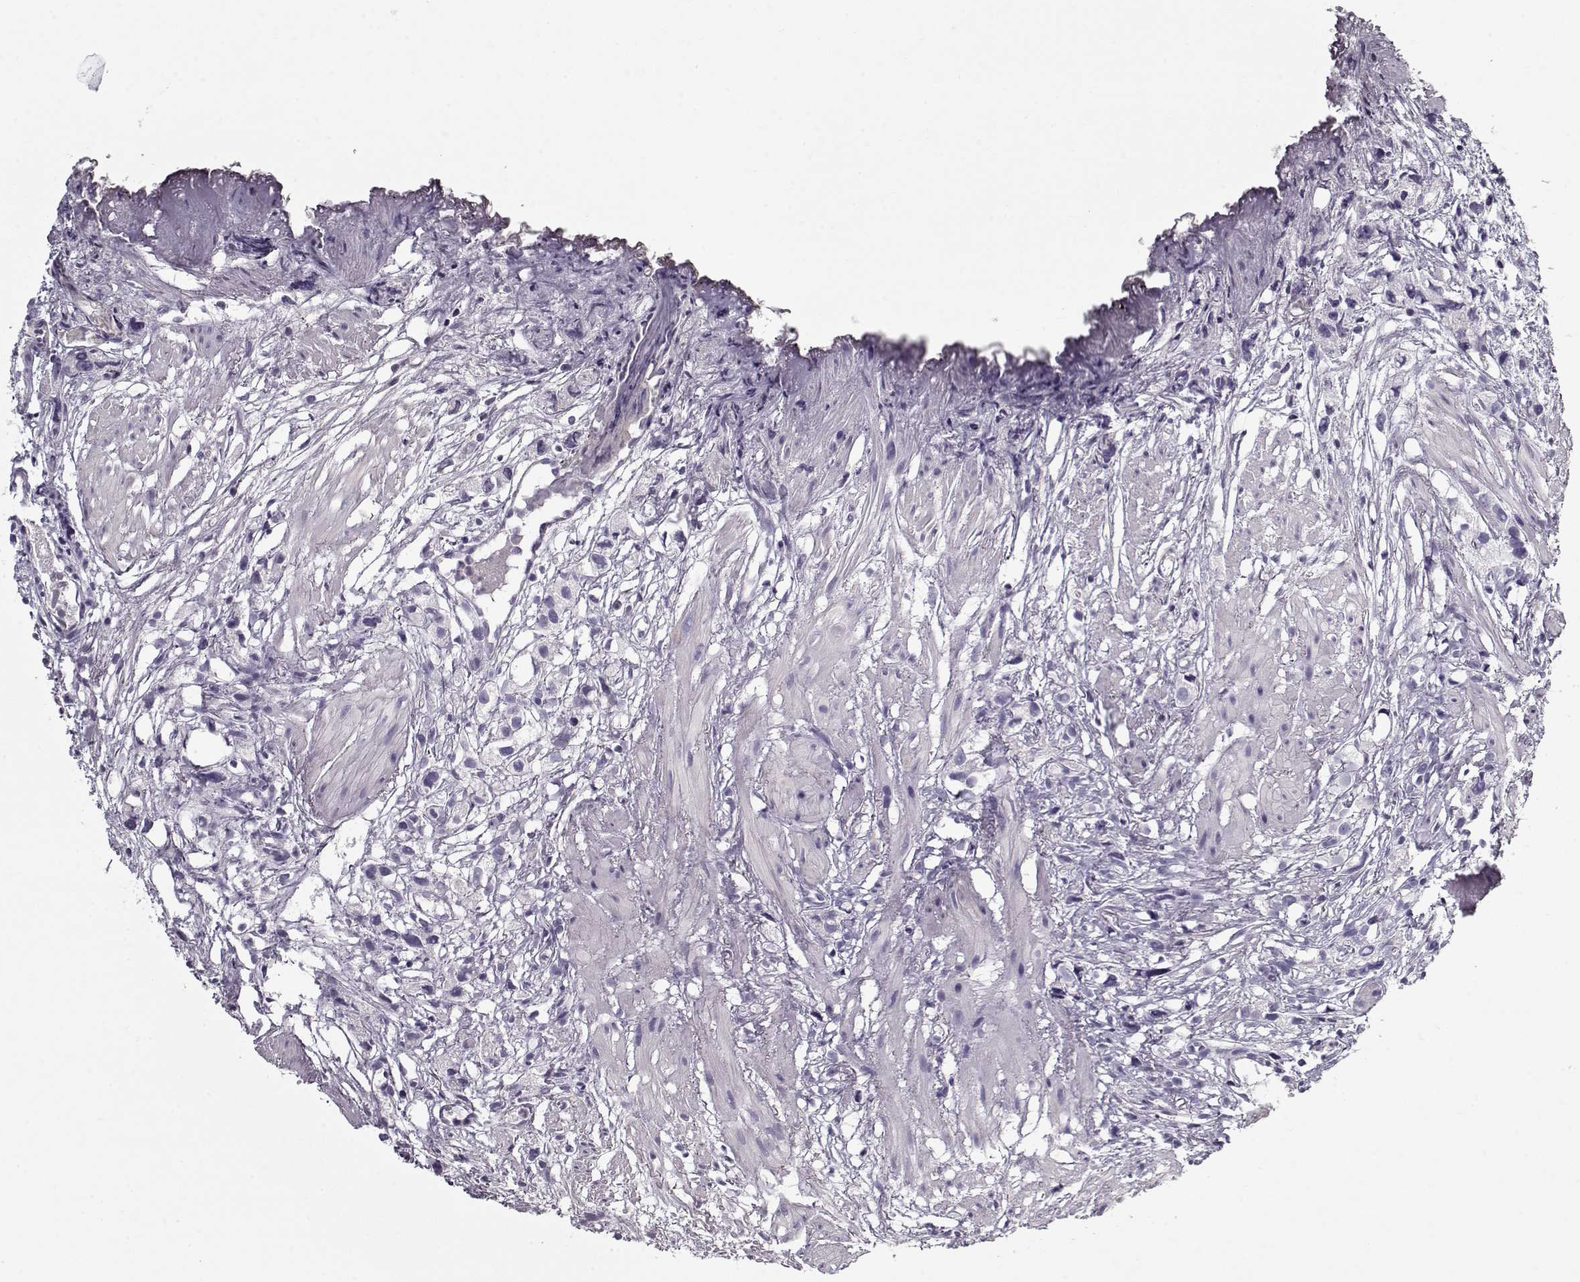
{"staining": {"intensity": "negative", "quantity": "none", "location": "none"}, "tissue": "prostate cancer", "cell_type": "Tumor cells", "image_type": "cancer", "snomed": [{"axis": "morphology", "description": "Adenocarcinoma, High grade"}, {"axis": "topography", "description": "Prostate"}], "caption": "DAB immunohistochemical staining of human adenocarcinoma (high-grade) (prostate) shows no significant expression in tumor cells.", "gene": "CCDC136", "patient": {"sex": "male", "age": 68}}